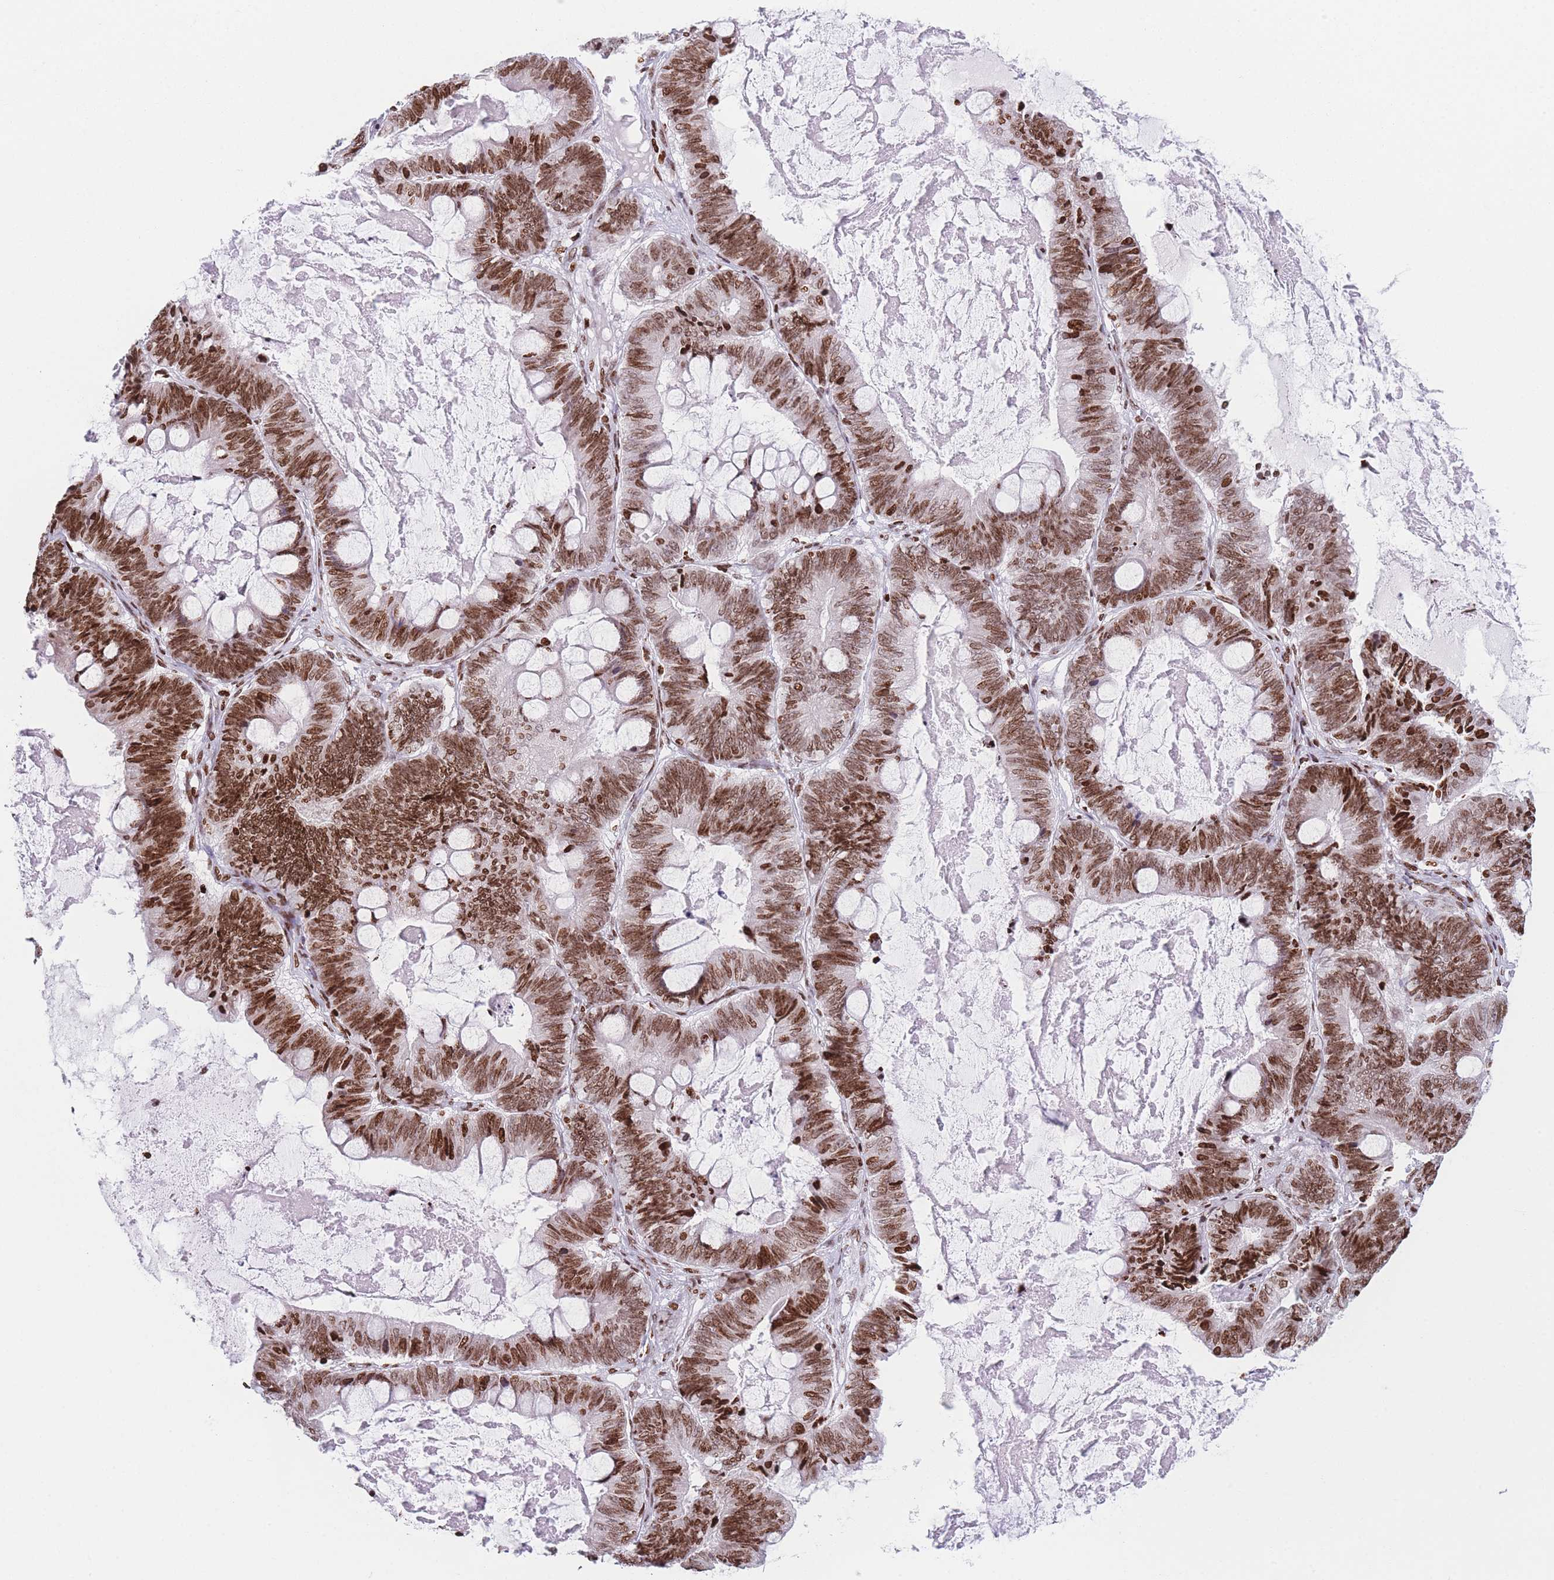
{"staining": {"intensity": "strong", "quantity": ">75%", "location": "nuclear"}, "tissue": "ovarian cancer", "cell_type": "Tumor cells", "image_type": "cancer", "snomed": [{"axis": "morphology", "description": "Cystadenocarcinoma, mucinous, NOS"}, {"axis": "topography", "description": "Ovary"}], "caption": "A high amount of strong nuclear positivity is identified in approximately >75% of tumor cells in mucinous cystadenocarcinoma (ovarian) tissue.", "gene": "AK9", "patient": {"sex": "female", "age": 61}}